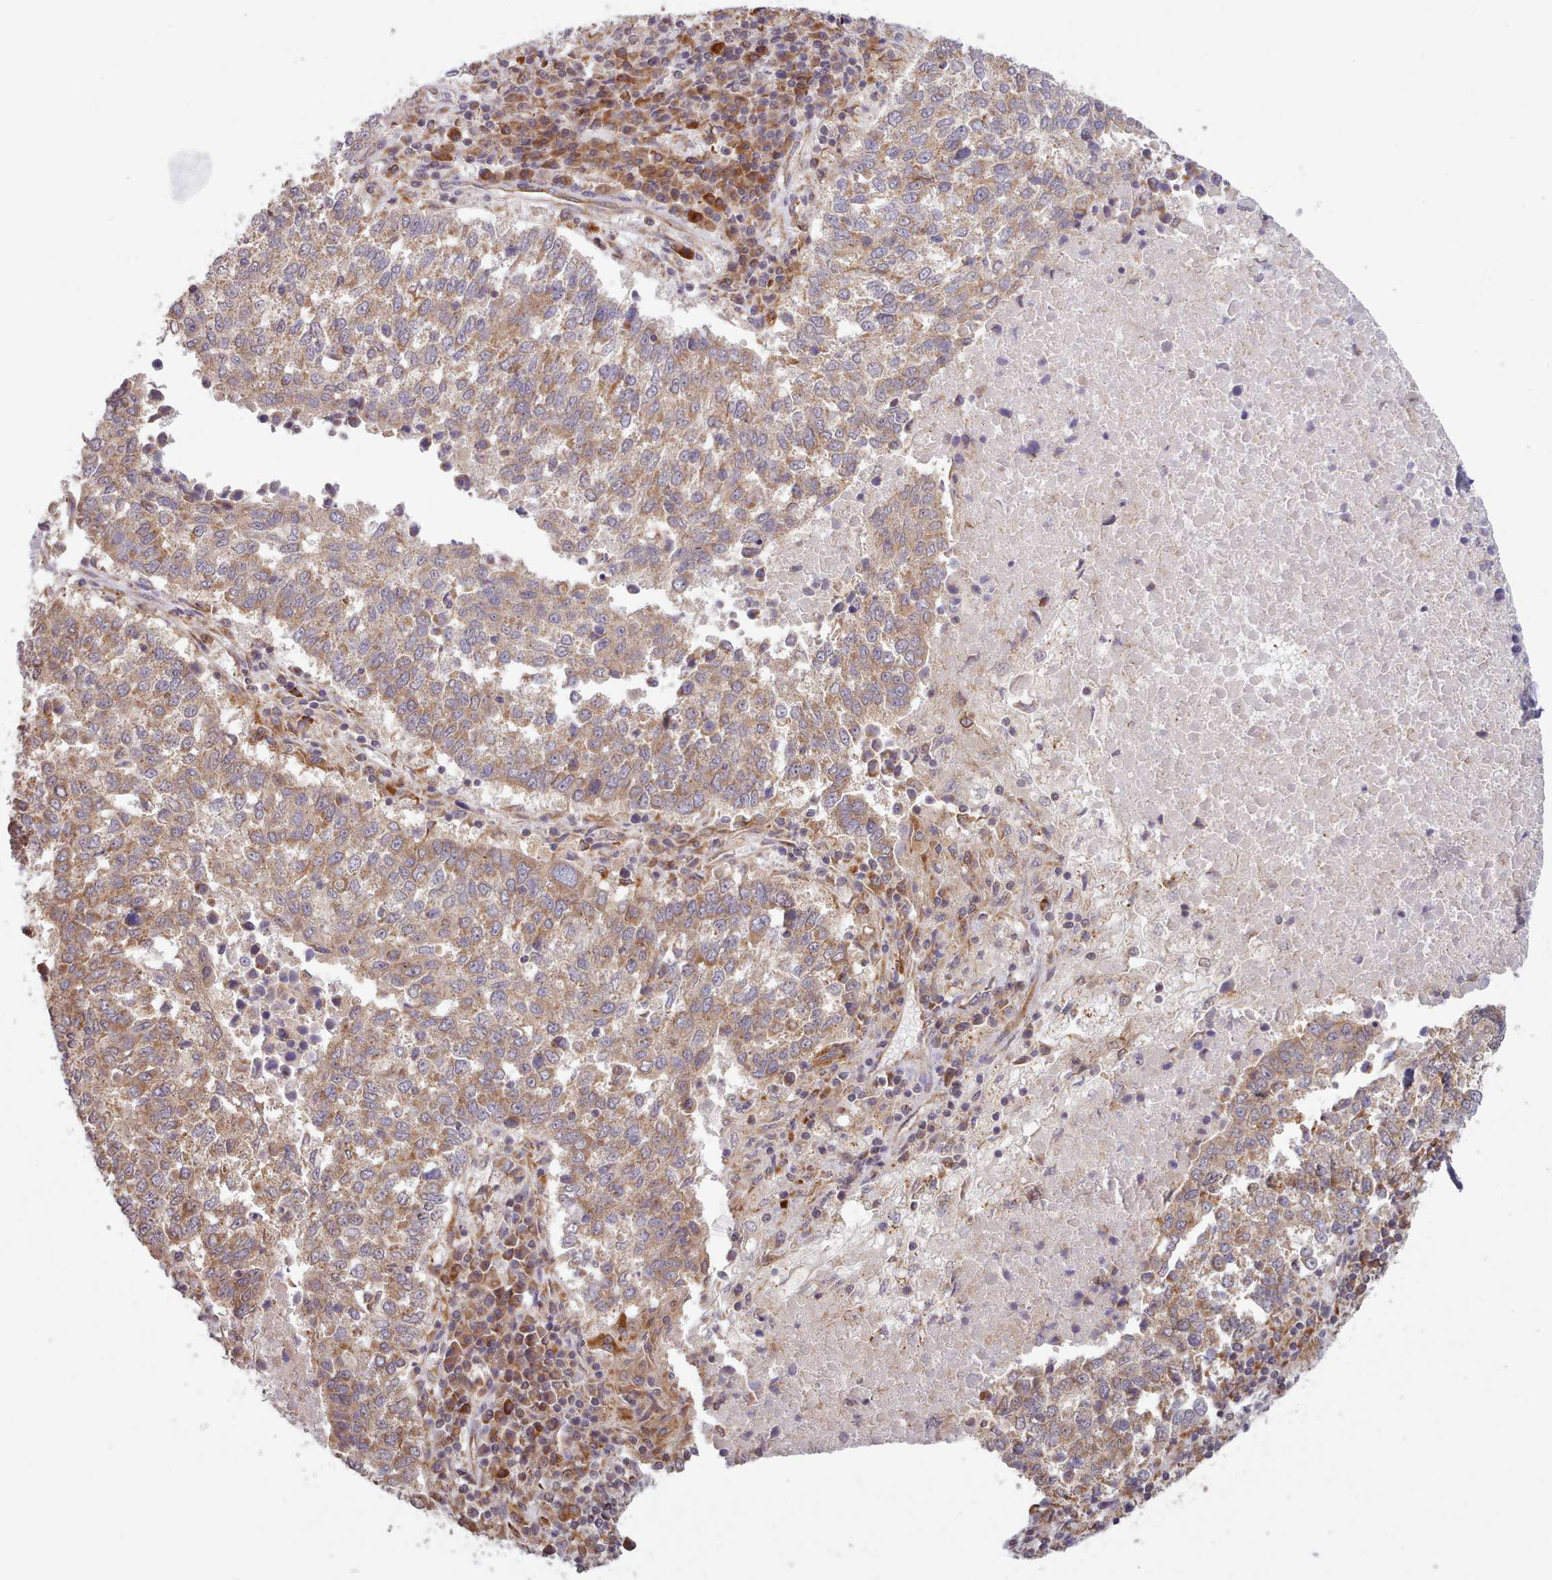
{"staining": {"intensity": "moderate", "quantity": ">75%", "location": "cytoplasmic/membranous"}, "tissue": "lung cancer", "cell_type": "Tumor cells", "image_type": "cancer", "snomed": [{"axis": "morphology", "description": "Squamous cell carcinoma, NOS"}, {"axis": "topography", "description": "Lung"}], "caption": "Immunohistochemical staining of lung cancer (squamous cell carcinoma) reveals moderate cytoplasmic/membranous protein staining in approximately >75% of tumor cells. (brown staining indicates protein expression, while blue staining denotes nuclei).", "gene": "CRYBG1", "patient": {"sex": "male", "age": 73}}